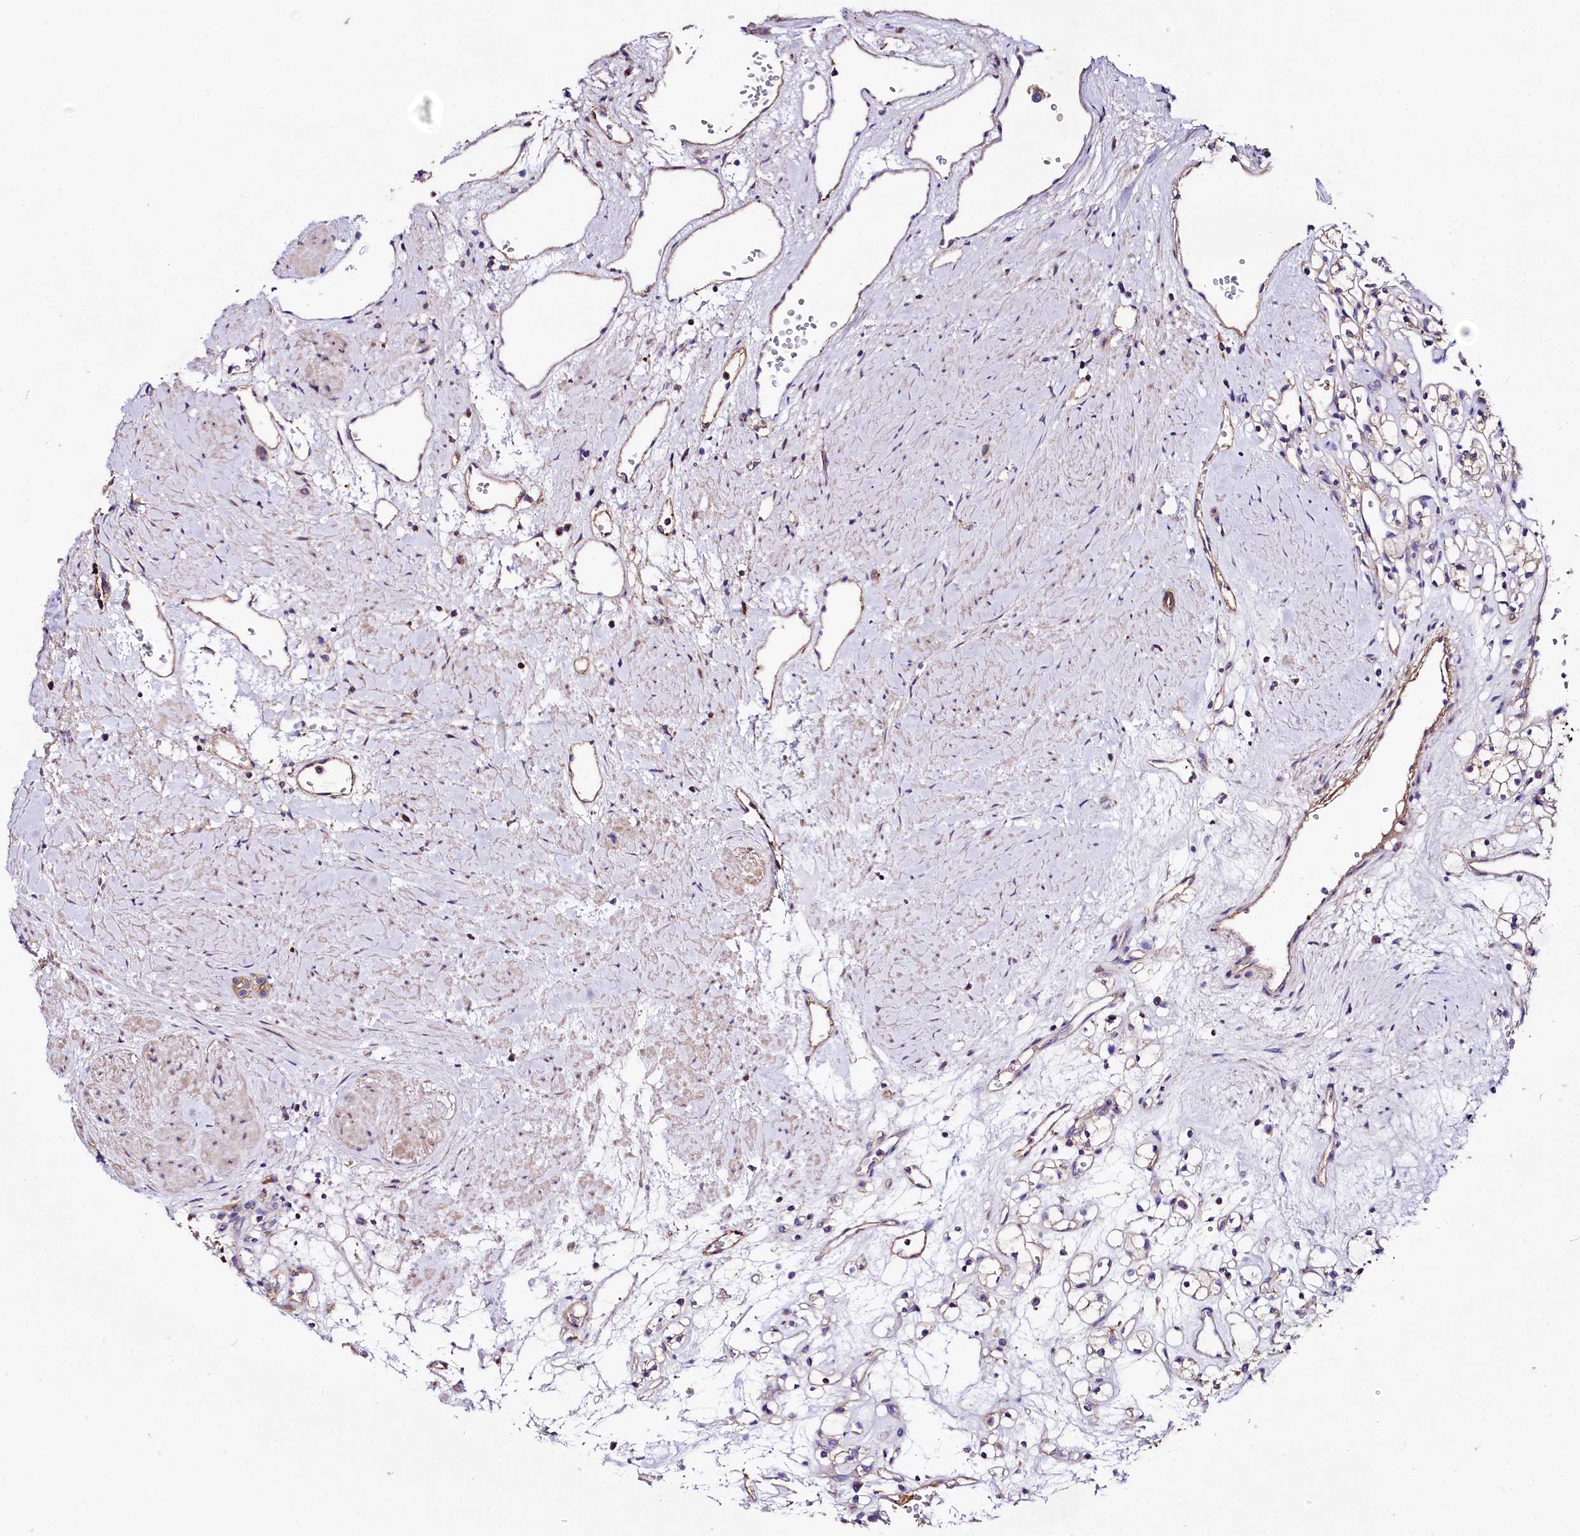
{"staining": {"intensity": "negative", "quantity": "none", "location": "none"}, "tissue": "renal cancer", "cell_type": "Tumor cells", "image_type": "cancer", "snomed": [{"axis": "morphology", "description": "Adenocarcinoma, NOS"}, {"axis": "topography", "description": "Kidney"}], "caption": "An image of renal cancer stained for a protein exhibits no brown staining in tumor cells.", "gene": "FCHSD2", "patient": {"sex": "female", "age": 59}}